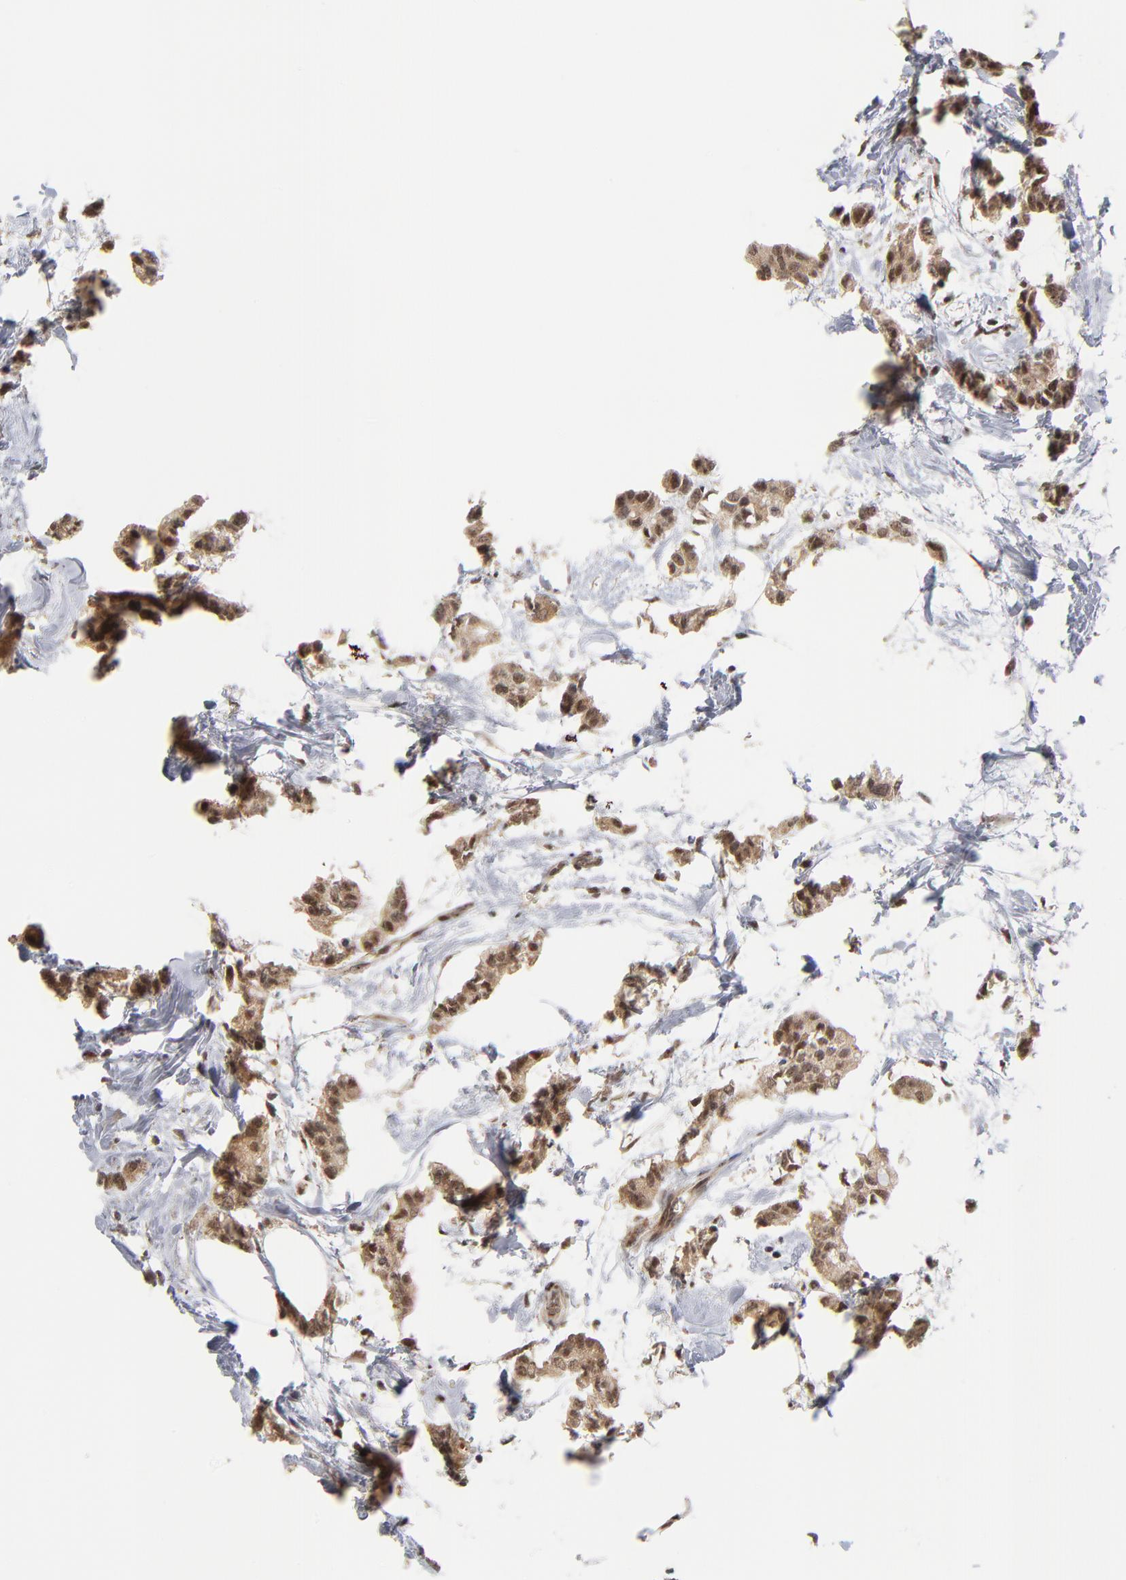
{"staining": {"intensity": "weak", "quantity": ">75%", "location": "cytoplasmic/membranous,nuclear"}, "tissue": "breast cancer", "cell_type": "Tumor cells", "image_type": "cancer", "snomed": [{"axis": "morphology", "description": "Duct carcinoma"}, {"axis": "topography", "description": "Breast"}], "caption": "This histopathology image displays immunohistochemistry (IHC) staining of intraductal carcinoma (breast), with low weak cytoplasmic/membranous and nuclear positivity in about >75% of tumor cells.", "gene": "ZNF419", "patient": {"sex": "female", "age": 84}}